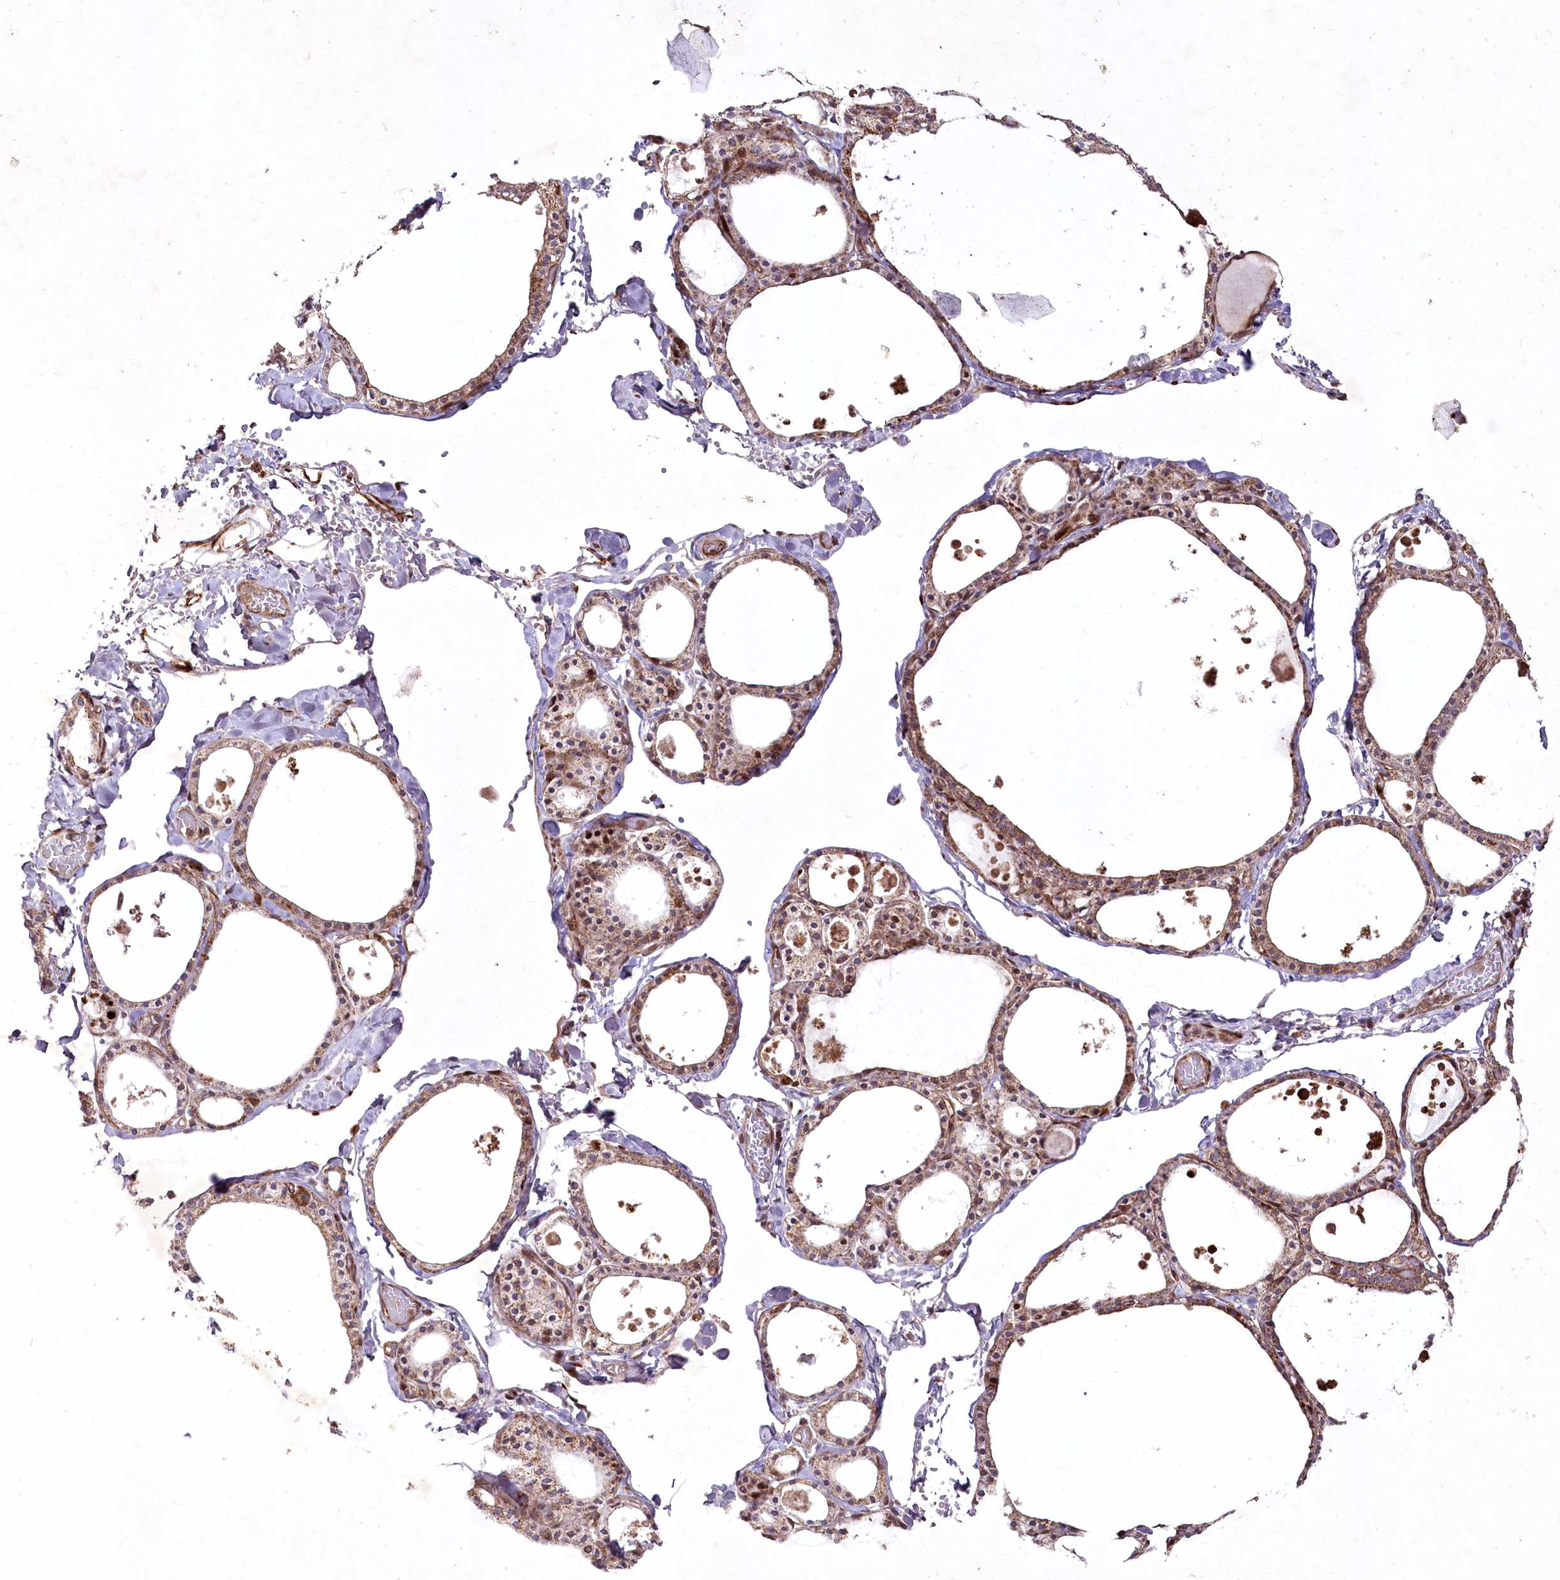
{"staining": {"intensity": "moderate", "quantity": ">75%", "location": "cytoplasmic/membranous,nuclear"}, "tissue": "thyroid gland", "cell_type": "Glandular cells", "image_type": "normal", "snomed": [{"axis": "morphology", "description": "Normal tissue, NOS"}, {"axis": "topography", "description": "Thyroid gland"}], "caption": "Glandular cells display medium levels of moderate cytoplasmic/membranous,nuclear staining in about >75% of cells in benign thyroid gland. Nuclei are stained in blue.", "gene": "PSTK", "patient": {"sex": "male", "age": 56}}